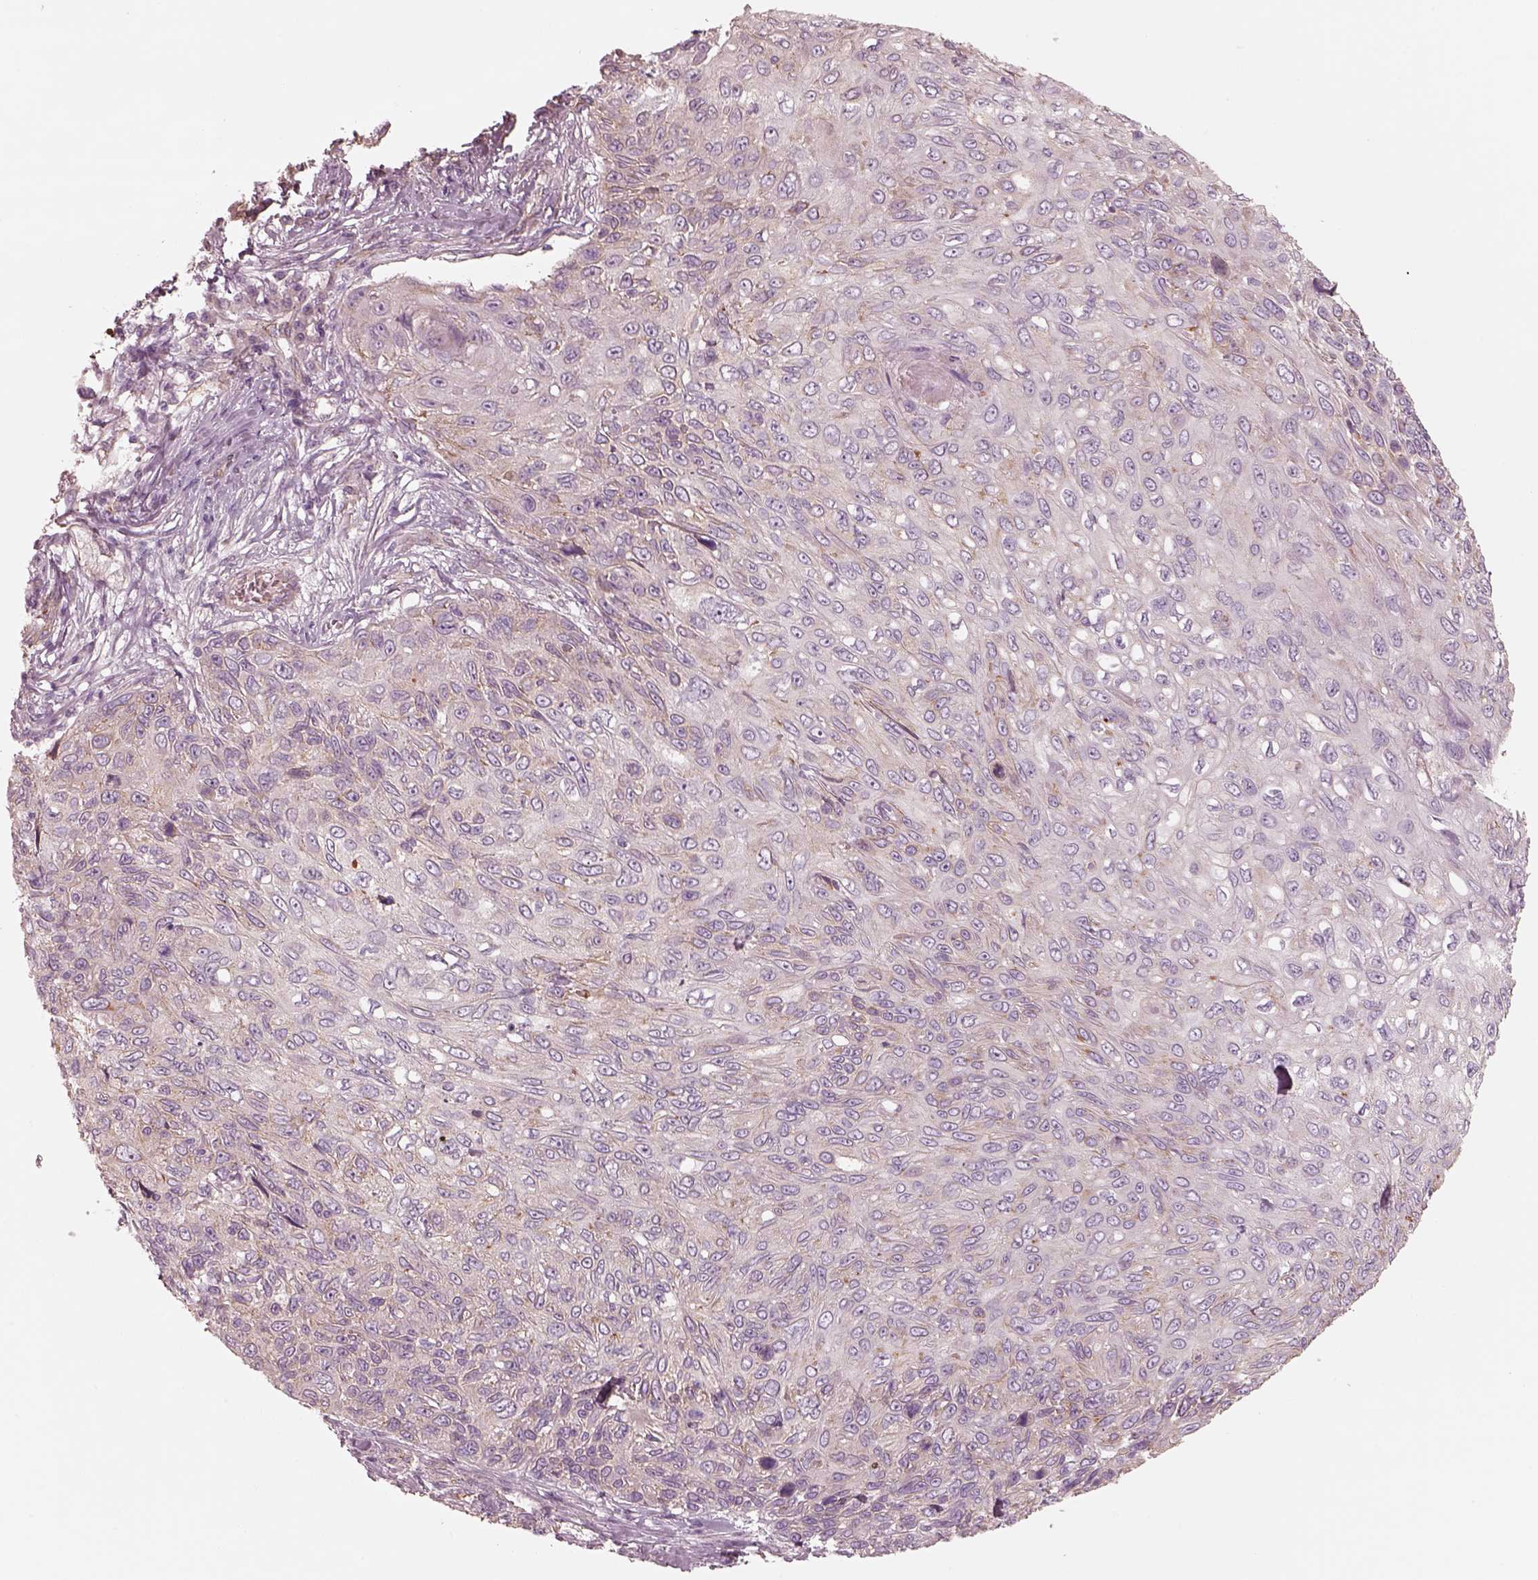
{"staining": {"intensity": "weak", "quantity": "<25%", "location": "cytoplasmic/membranous"}, "tissue": "skin cancer", "cell_type": "Tumor cells", "image_type": "cancer", "snomed": [{"axis": "morphology", "description": "Squamous cell carcinoma, NOS"}, {"axis": "topography", "description": "Skin"}], "caption": "The histopathology image exhibits no staining of tumor cells in skin cancer (squamous cell carcinoma).", "gene": "CRYM", "patient": {"sex": "male", "age": 92}}